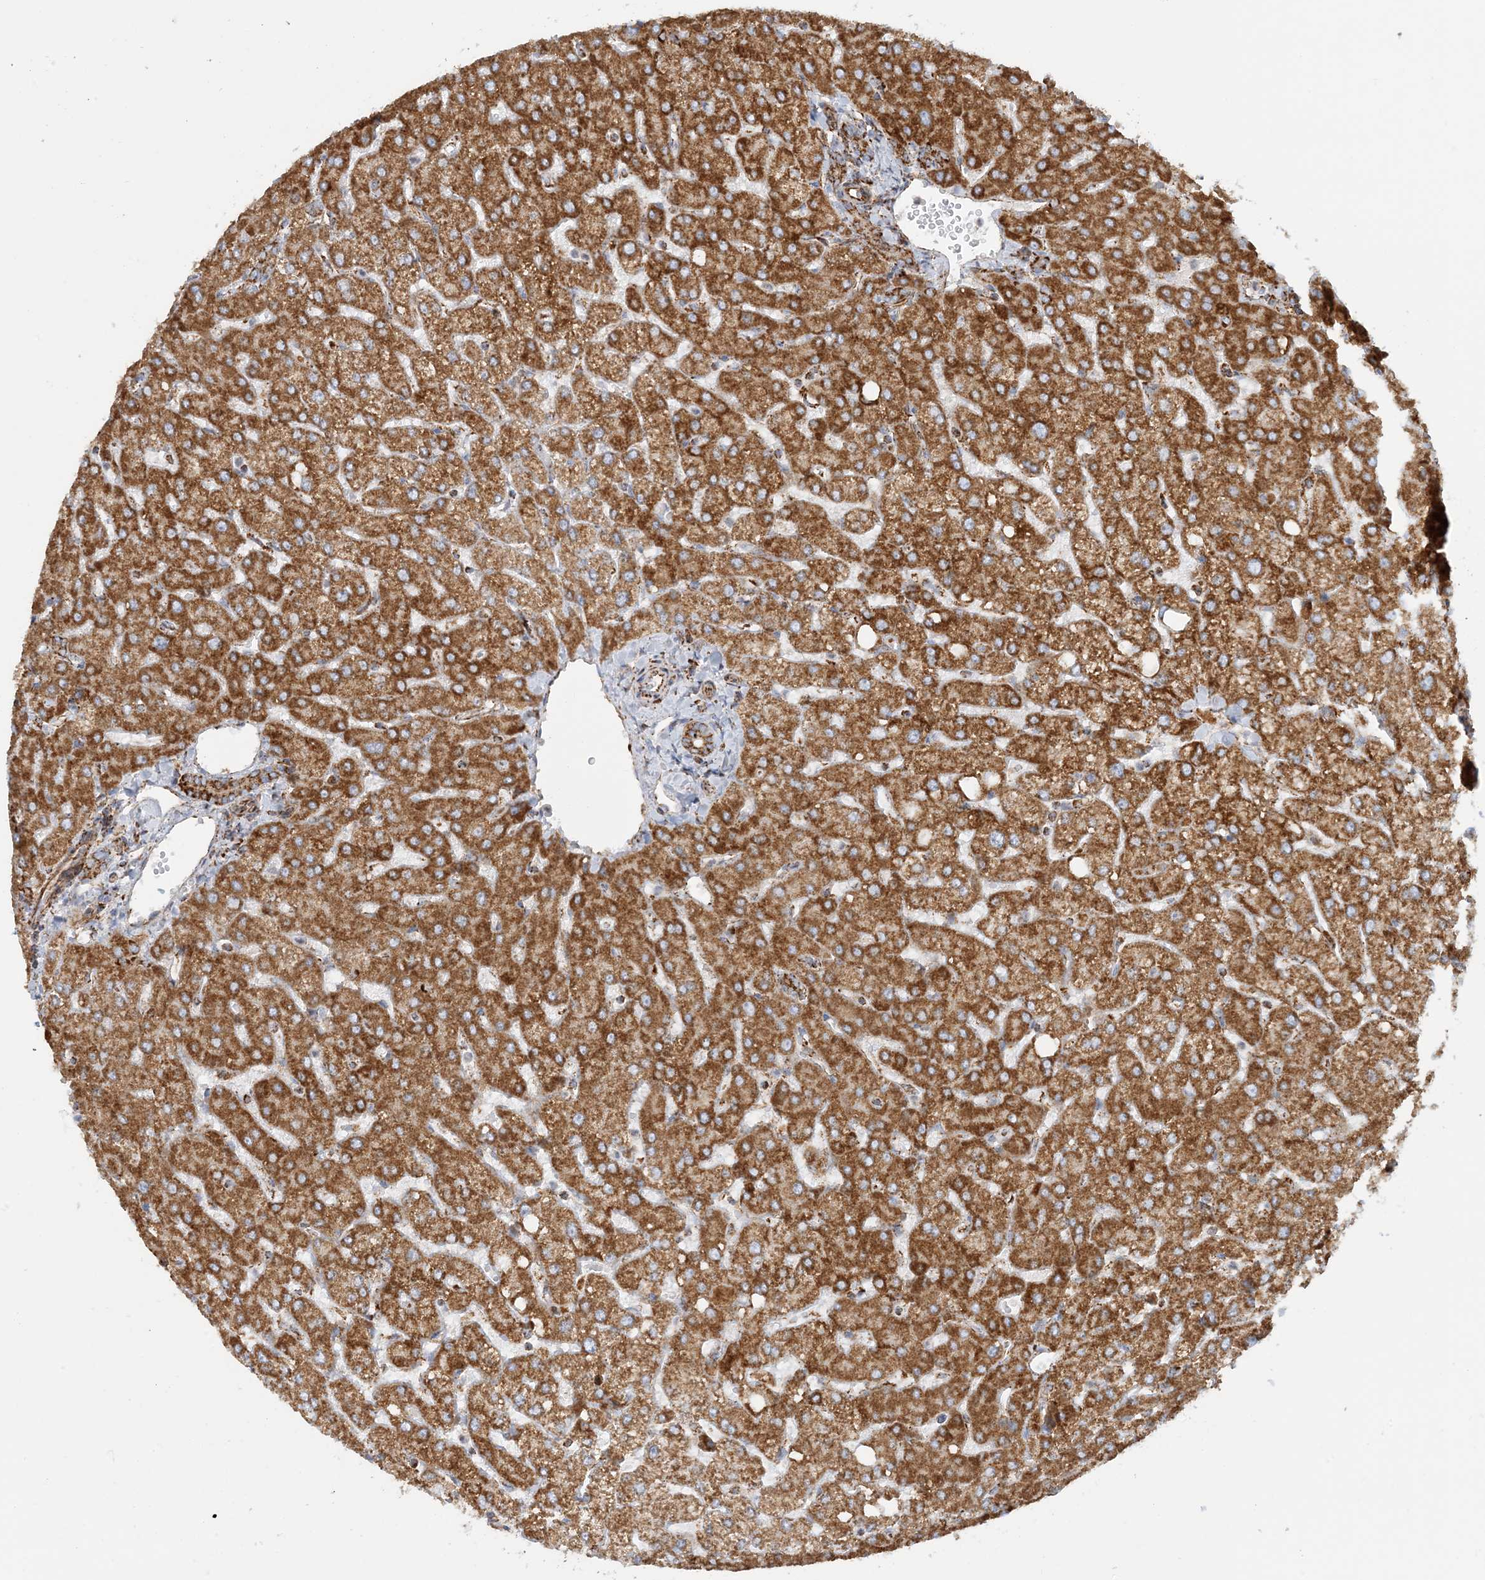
{"staining": {"intensity": "moderate", "quantity": ">75%", "location": "cytoplasmic/membranous"}, "tissue": "liver", "cell_type": "Cholangiocytes", "image_type": "normal", "snomed": [{"axis": "morphology", "description": "Normal tissue, NOS"}, {"axis": "topography", "description": "Liver"}], "caption": "Cholangiocytes reveal medium levels of moderate cytoplasmic/membranous expression in approximately >75% of cells in normal human liver.", "gene": "COA3", "patient": {"sex": "female", "age": 54}}